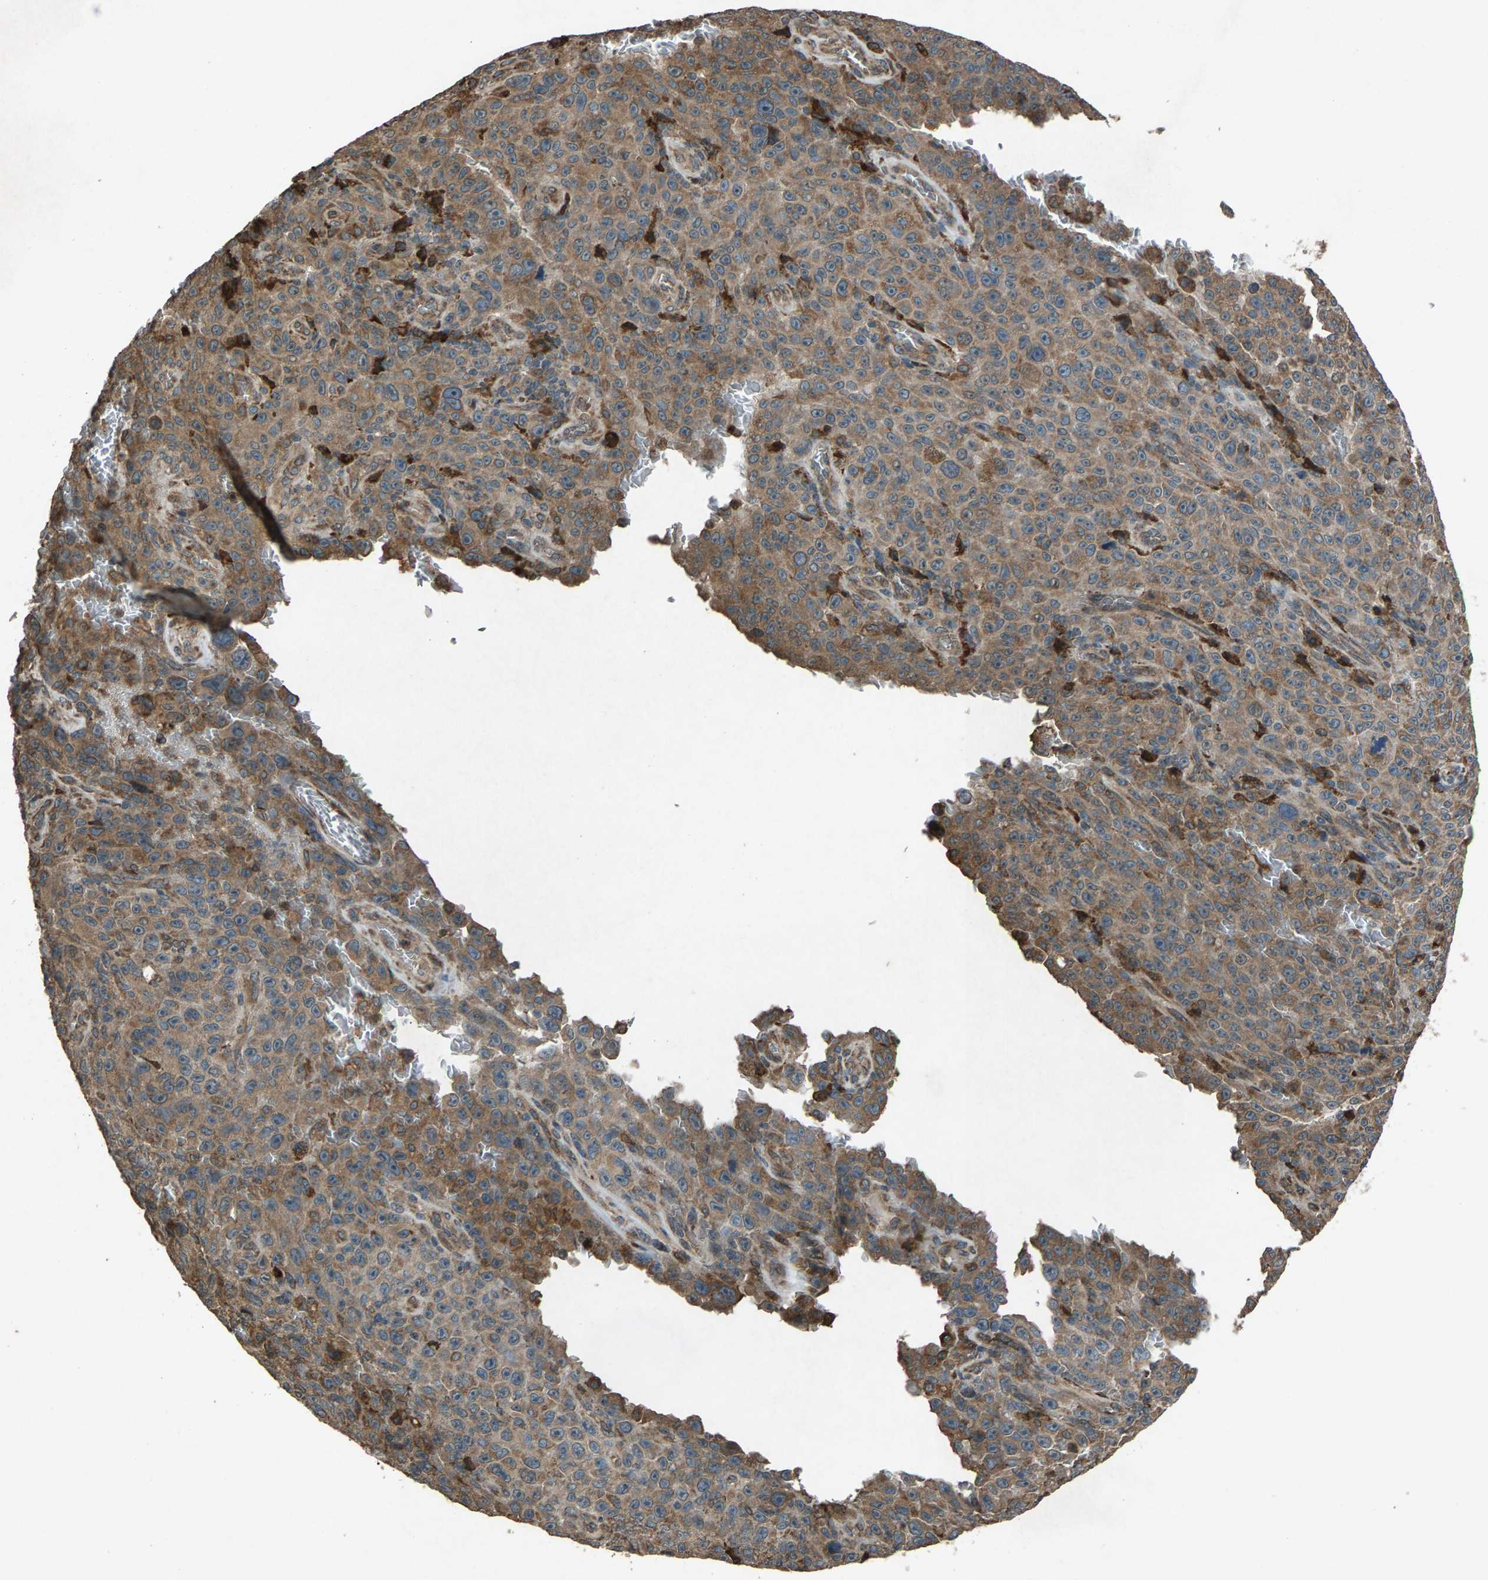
{"staining": {"intensity": "weak", "quantity": ">75%", "location": "cytoplasmic/membranous"}, "tissue": "melanoma", "cell_type": "Tumor cells", "image_type": "cancer", "snomed": [{"axis": "morphology", "description": "Malignant melanoma, NOS"}, {"axis": "topography", "description": "Skin"}], "caption": "Tumor cells display low levels of weak cytoplasmic/membranous staining in approximately >75% of cells in malignant melanoma.", "gene": "CALR", "patient": {"sex": "female", "age": 82}}